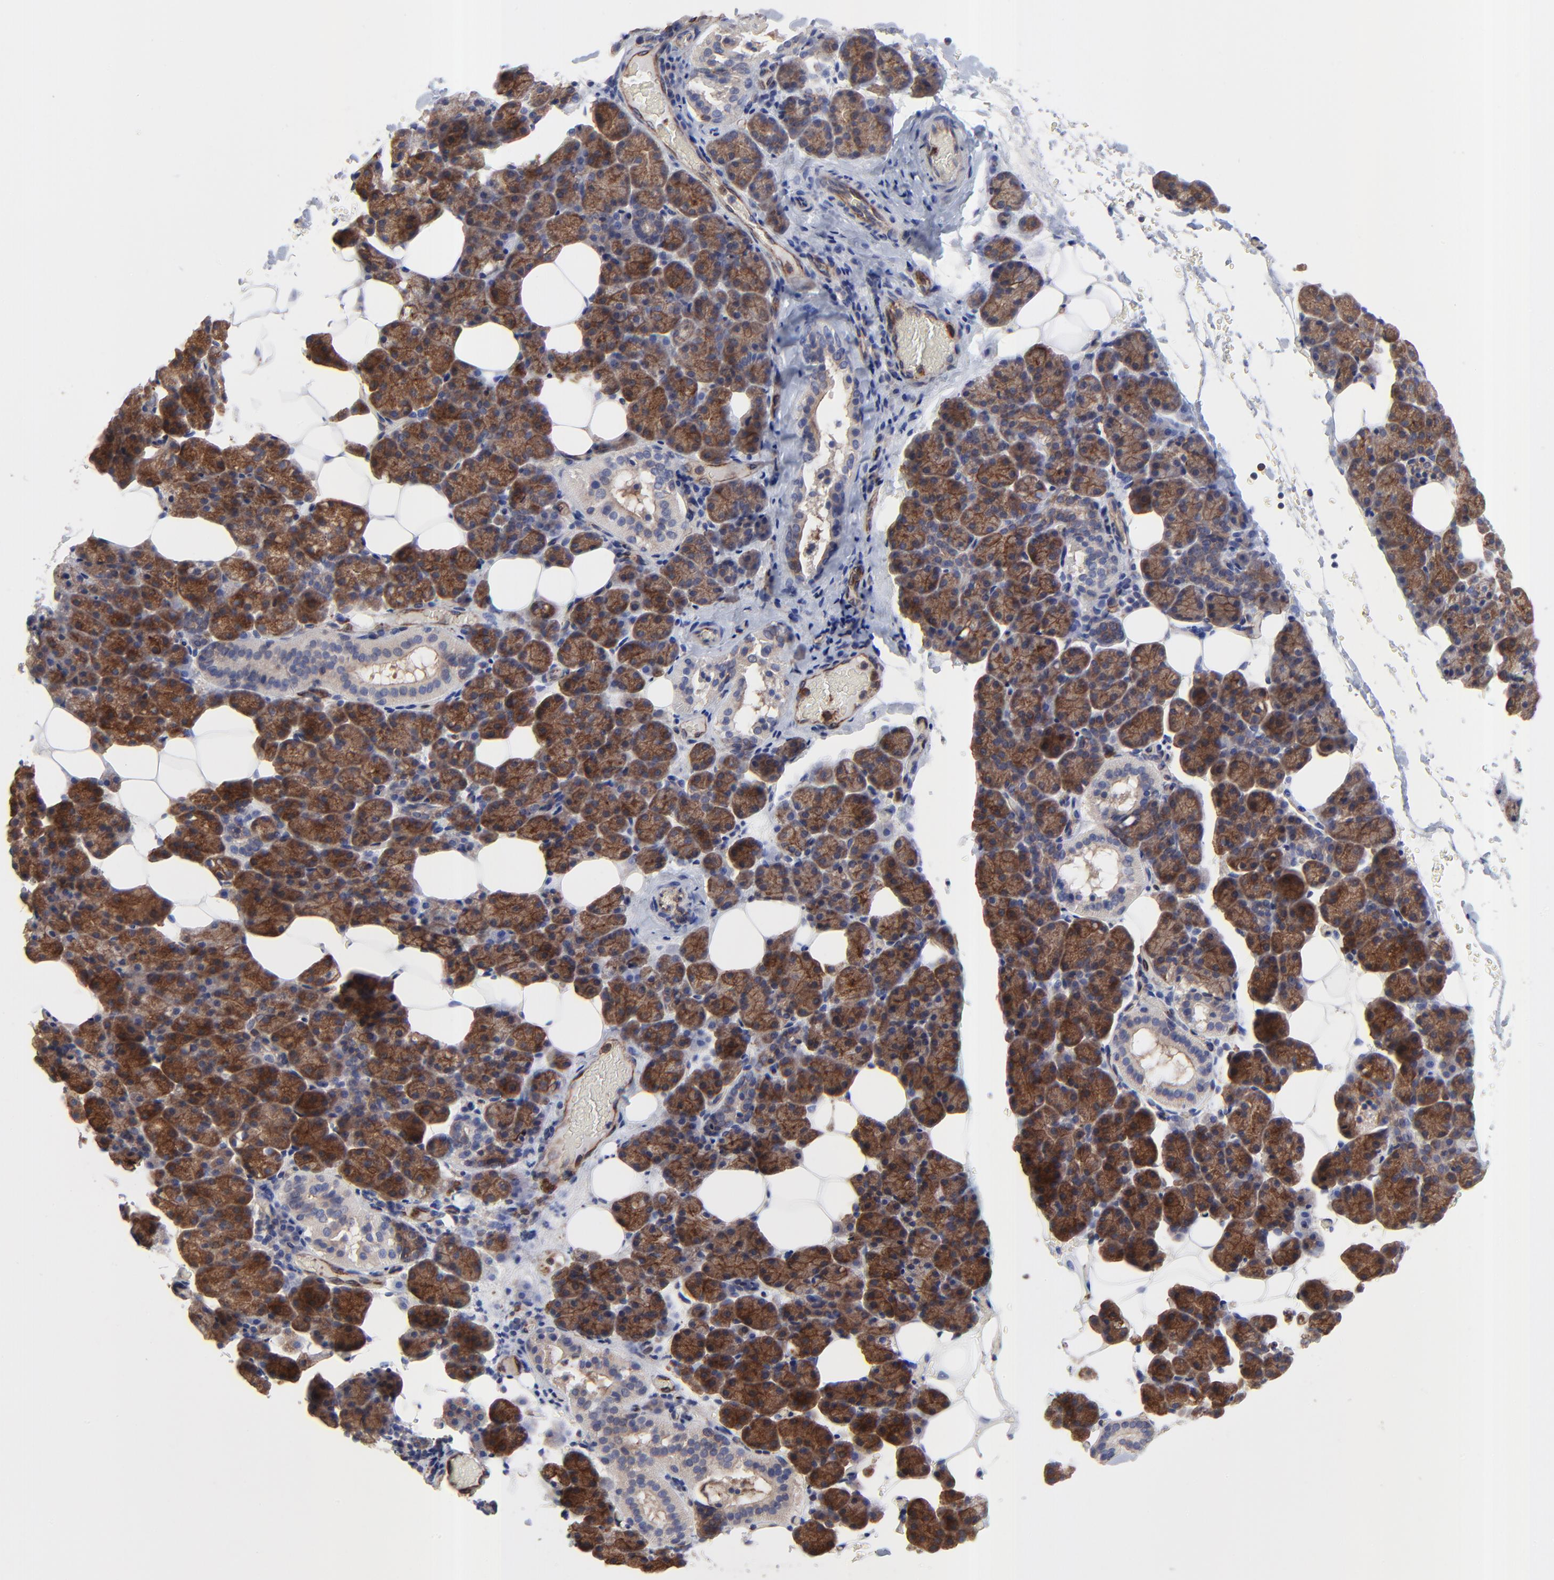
{"staining": {"intensity": "strong", "quantity": ">75%", "location": "cytoplasmic/membranous"}, "tissue": "salivary gland", "cell_type": "Glandular cells", "image_type": "normal", "snomed": [{"axis": "morphology", "description": "Normal tissue, NOS"}, {"axis": "topography", "description": "Lymph node"}, {"axis": "topography", "description": "Salivary gland"}], "caption": "Normal salivary gland shows strong cytoplasmic/membranous staining in about >75% of glandular cells.", "gene": "SULF2", "patient": {"sex": "male", "age": 8}}